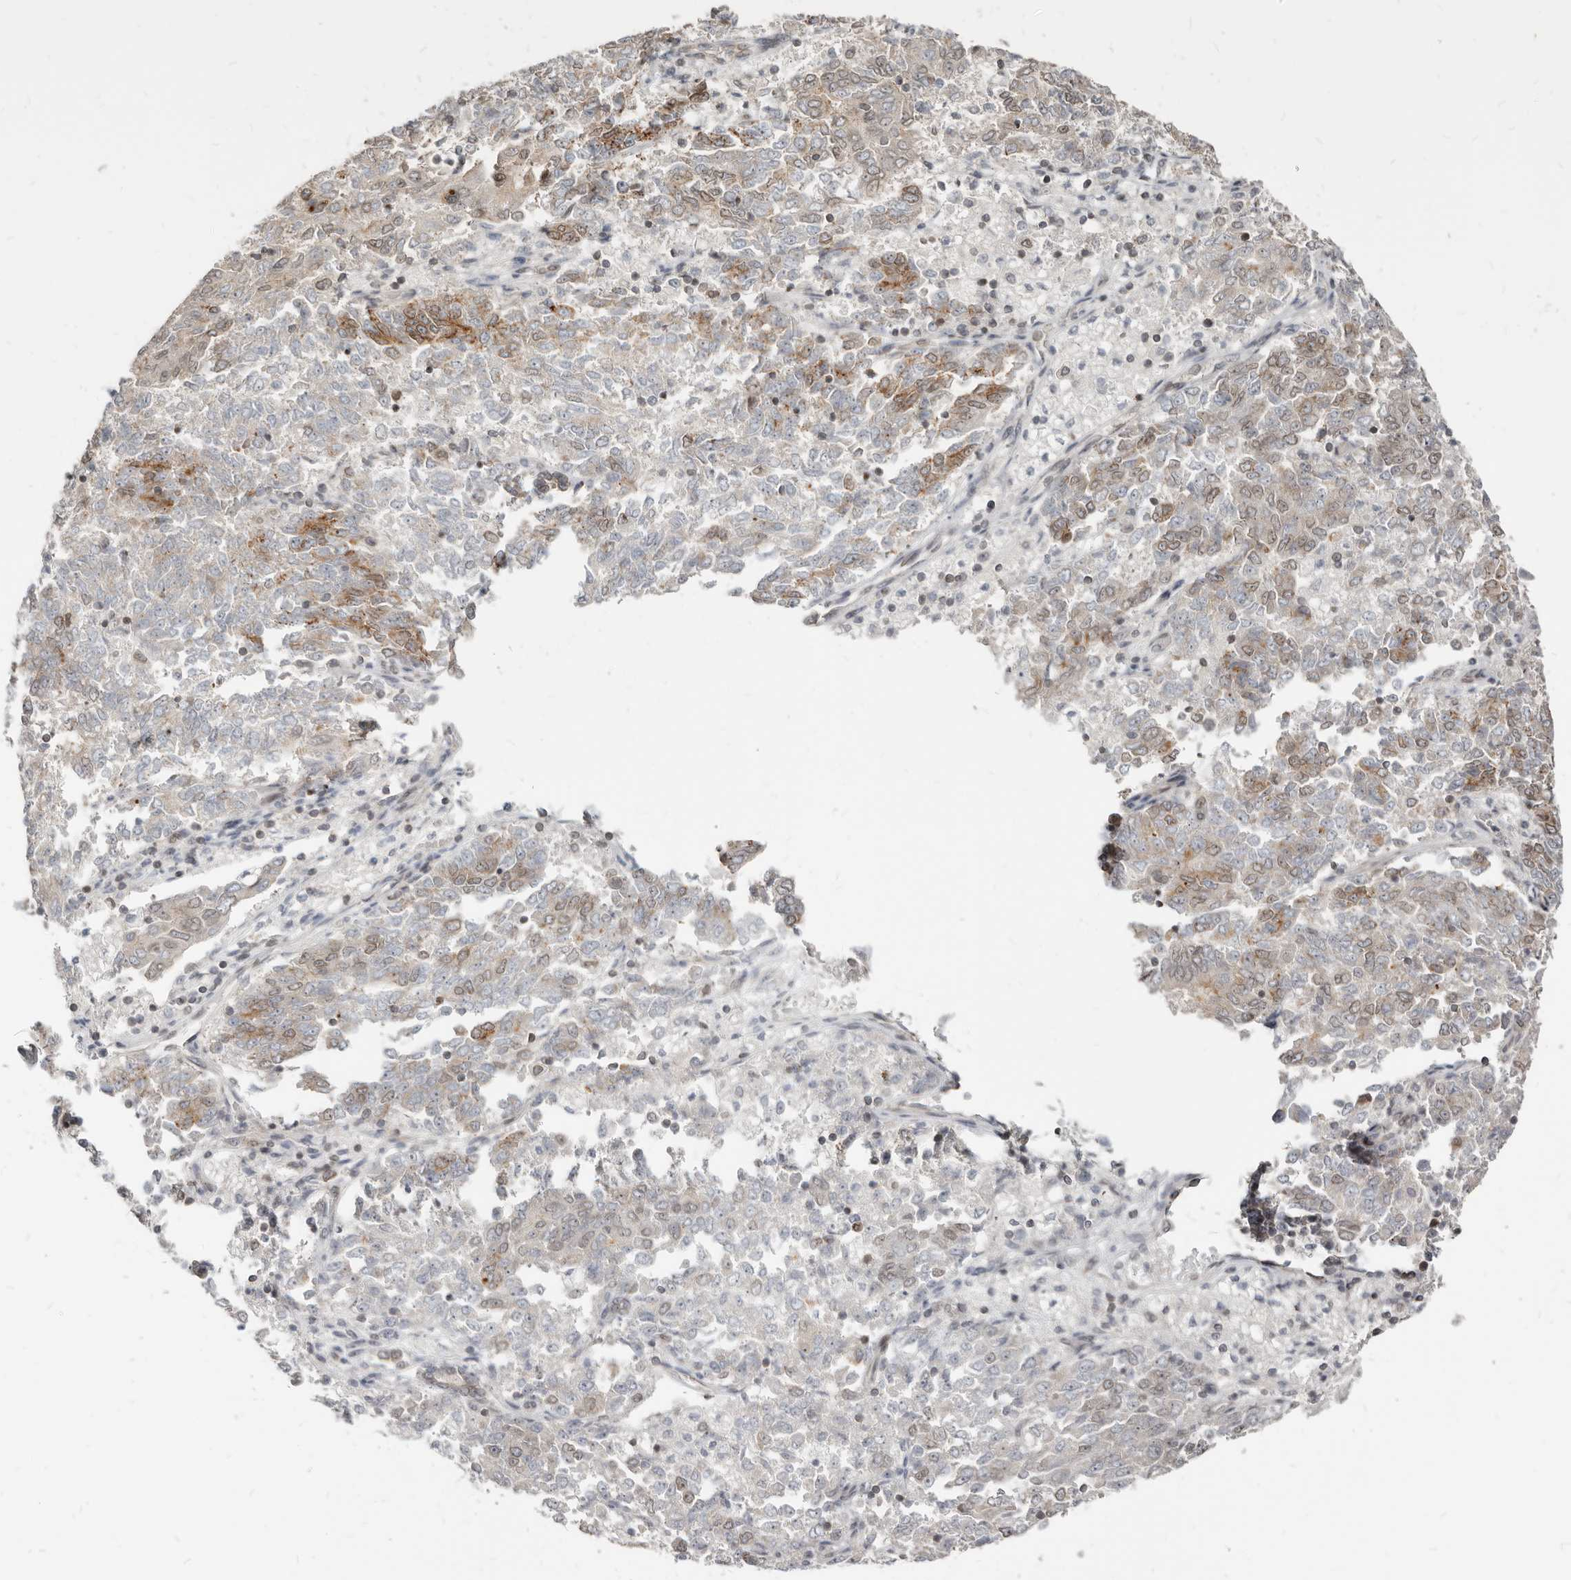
{"staining": {"intensity": "moderate", "quantity": "<25%", "location": "cytoplasmic/membranous,nuclear"}, "tissue": "endometrial cancer", "cell_type": "Tumor cells", "image_type": "cancer", "snomed": [{"axis": "morphology", "description": "Adenocarcinoma, NOS"}, {"axis": "topography", "description": "Endometrium"}], "caption": "Immunohistochemical staining of human endometrial adenocarcinoma demonstrates low levels of moderate cytoplasmic/membranous and nuclear protein positivity in approximately <25% of tumor cells.", "gene": "NUP153", "patient": {"sex": "female", "age": 80}}